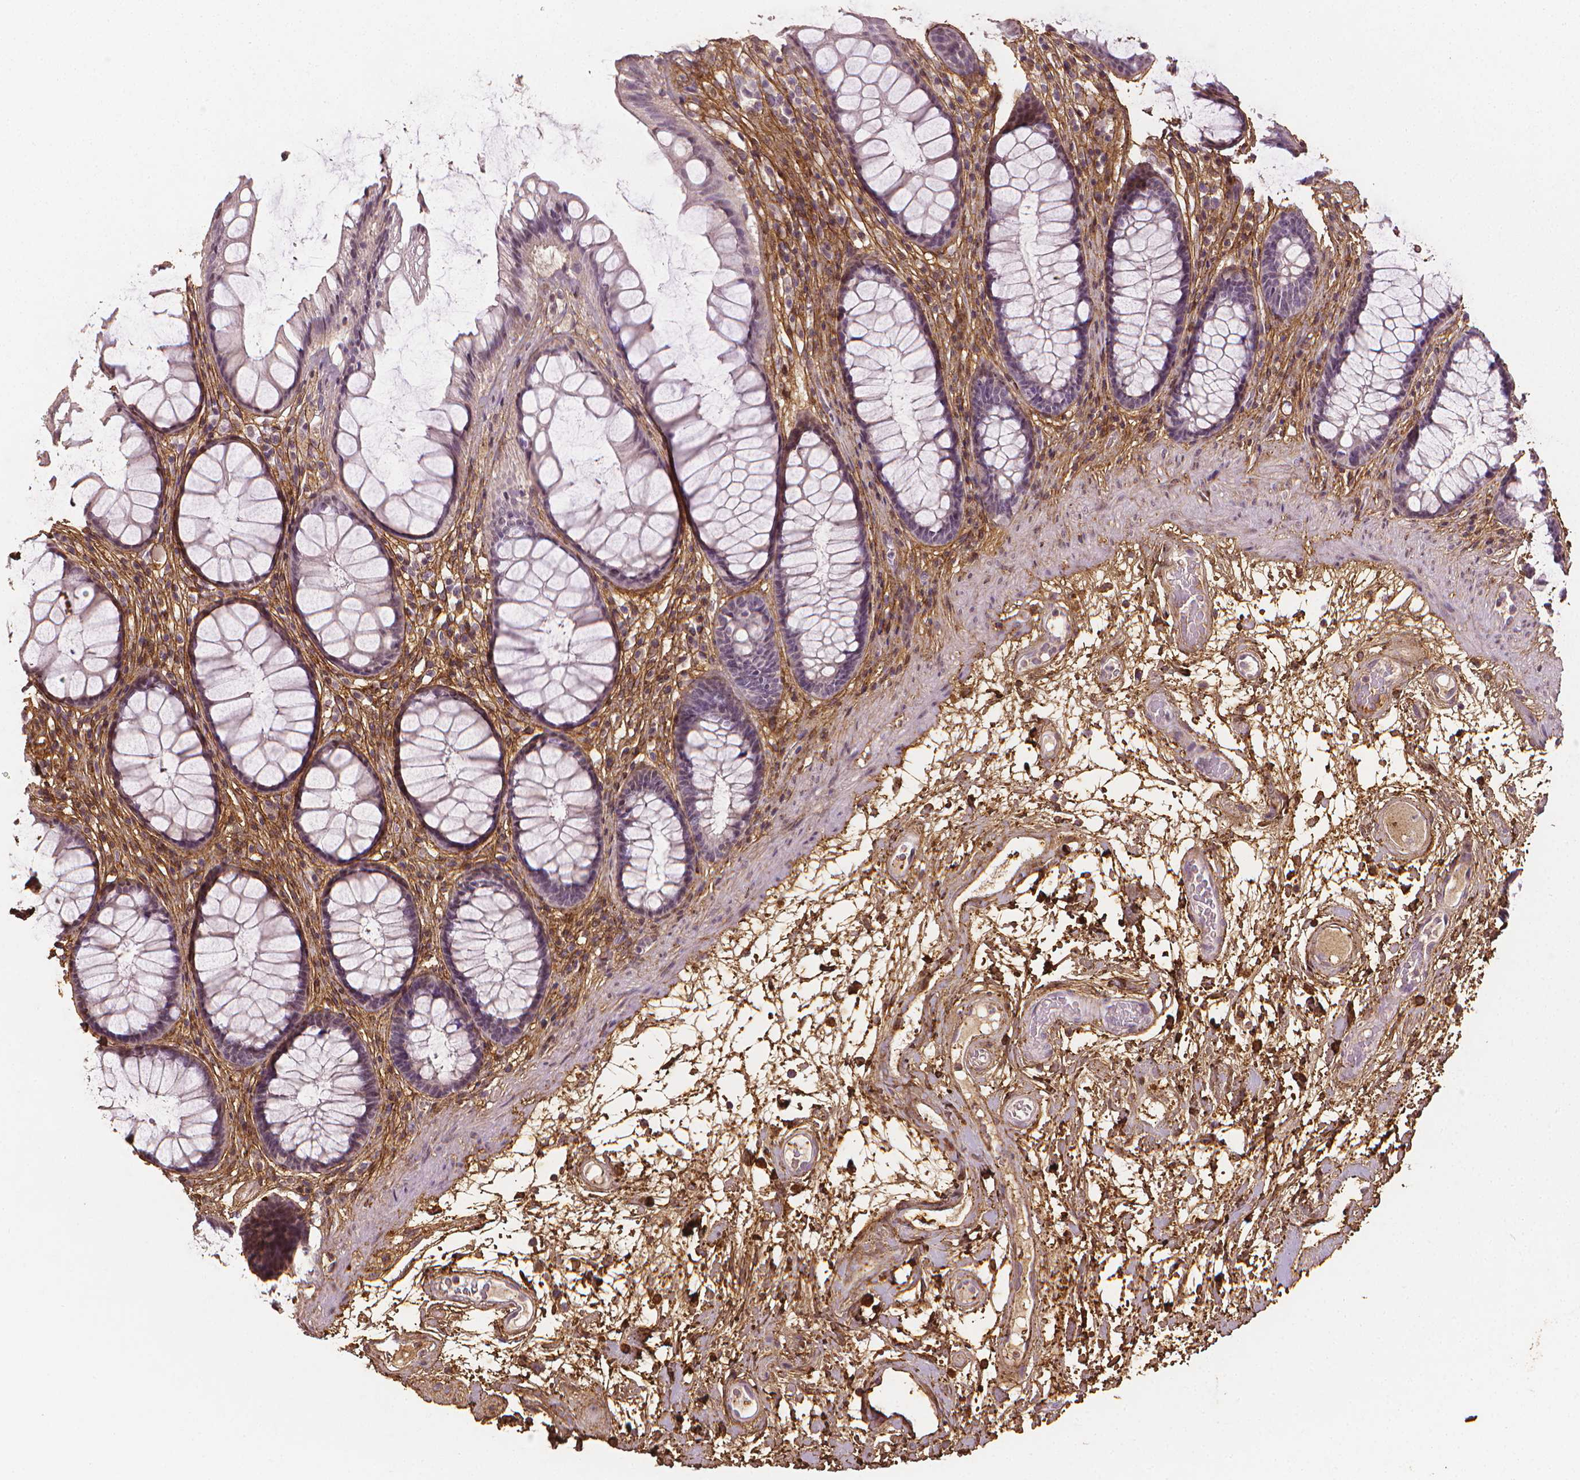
{"staining": {"intensity": "moderate", "quantity": "<25%", "location": "nuclear"}, "tissue": "rectum", "cell_type": "Glandular cells", "image_type": "normal", "snomed": [{"axis": "morphology", "description": "Normal tissue, NOS"}, {"axis": "topography", "description": "Rectum"}], "caption": "Immunohistochemical staining of normal human rectum reveals moderate nuclear protein expression in approximately <25% of glandular cells. Nuclei are stained in blue.", "gene": "DCN", "patient": {"sex": "male", "age": 72}}